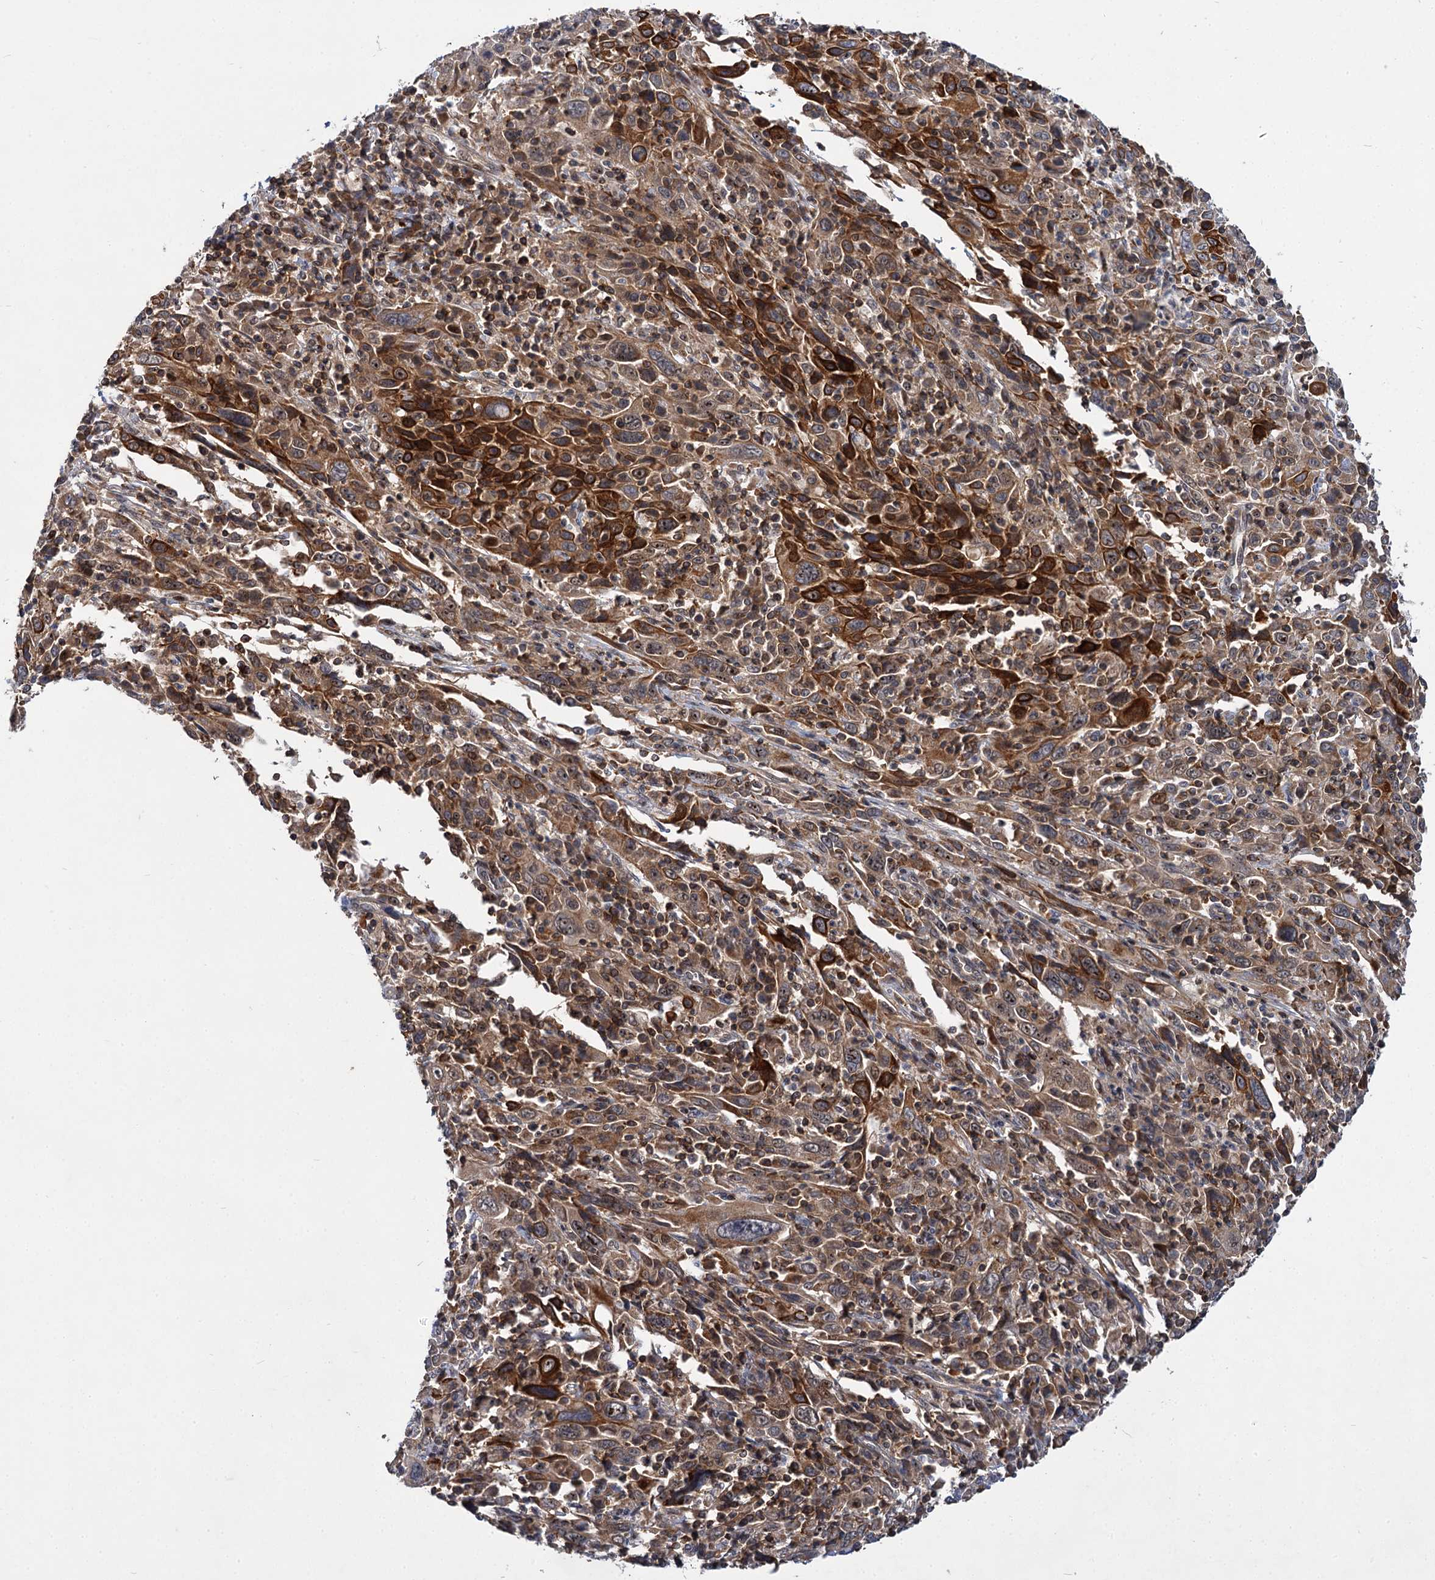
{"staining": {"intensity": "moderate", "quantity": ">75%", "location": "cytoplasmic/membranous"}, "tissue": "cervical cancer", "cell_type": "Tumor cells", "image_type": "cancer", "snomed": [{"axis": "morphology", "description": "Squamous cell carcinoma, NOS"}, {"axis": "topography", "description": "Cervix"}], "caption": "Cervical squamous cell carcinoma was stained to show a protein in brown. There is medium levels of moderate cytoplasmic/membranous positivity in approximately >75% of tumor cells. Nuclei are stained in blue.", "gene": "ABLIM1", "patient": {"sex": "female", "age": 46}}